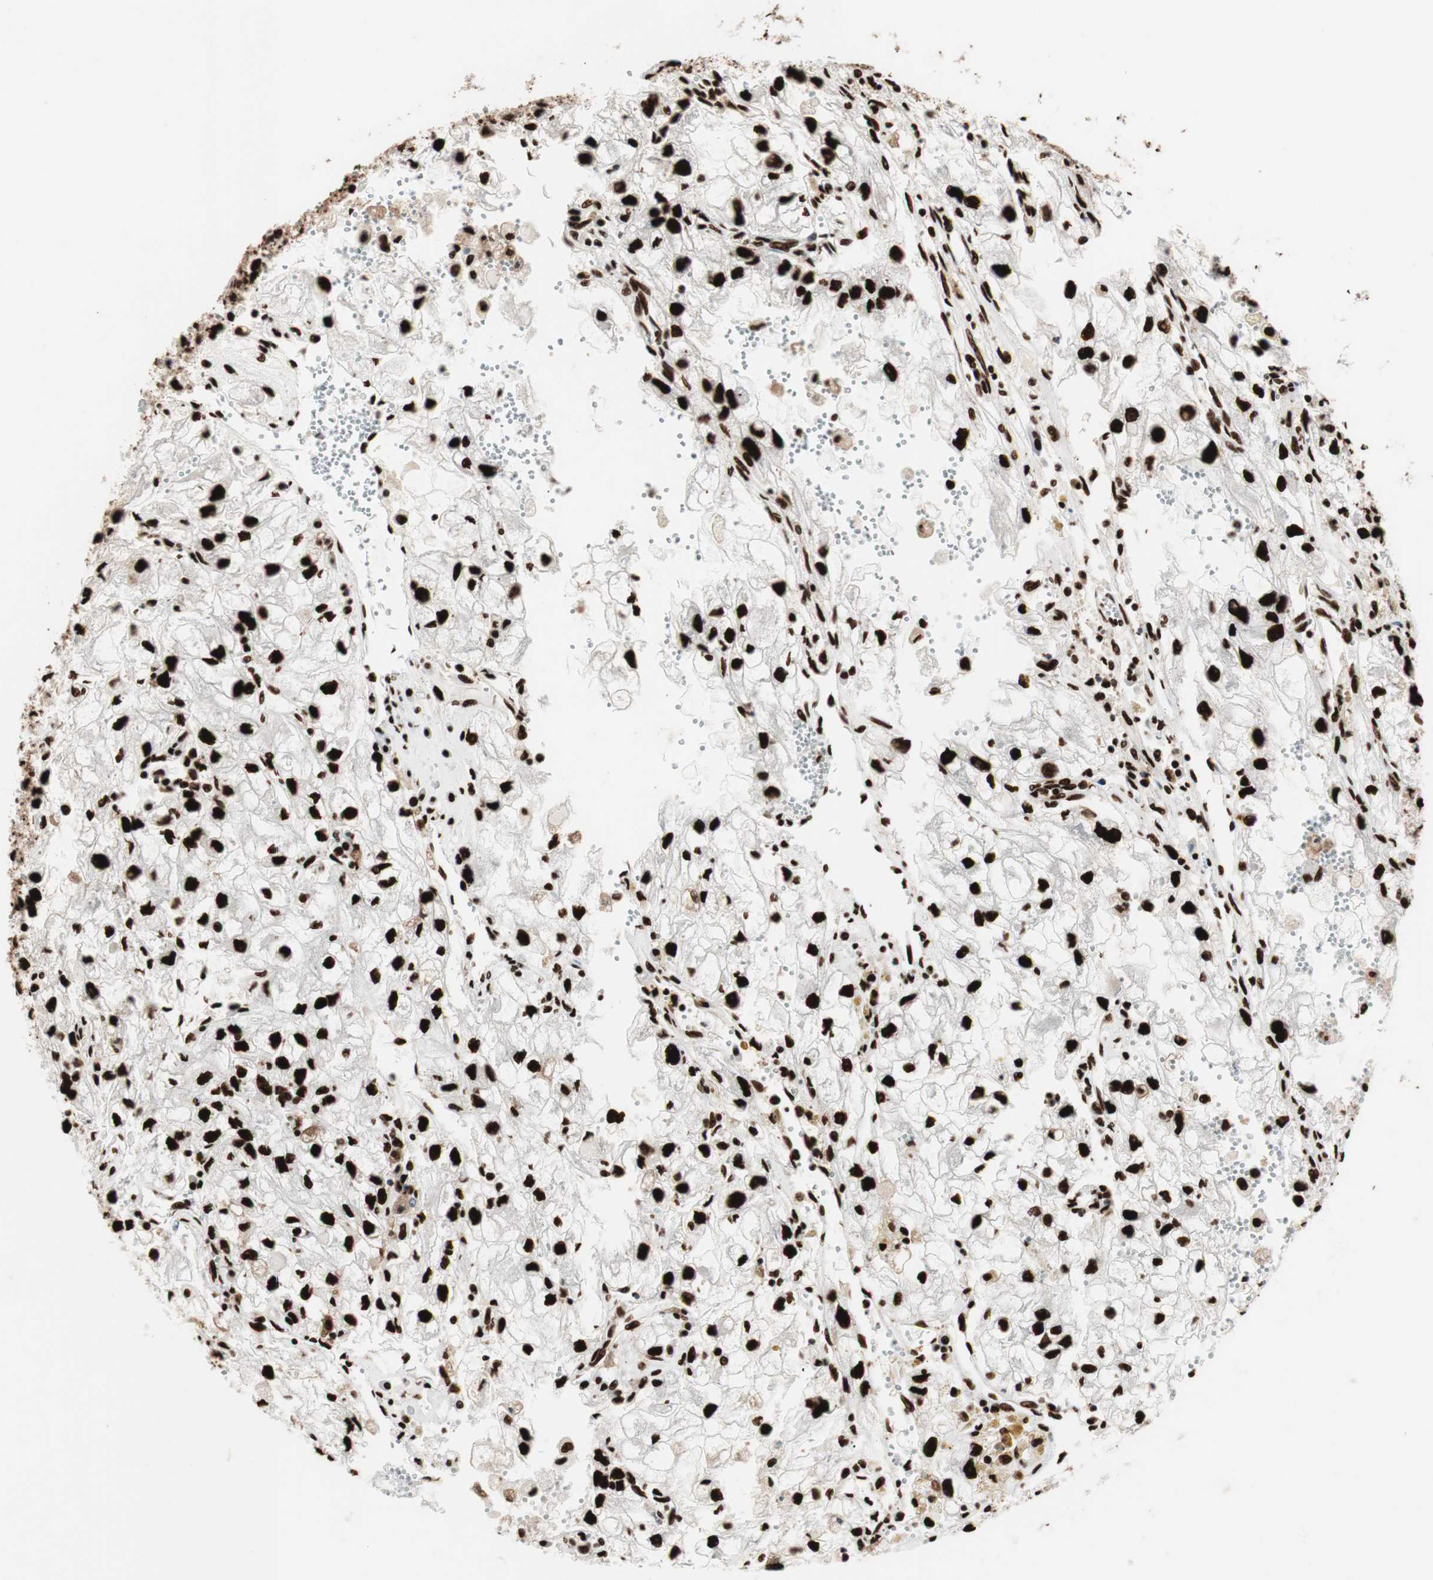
{"staining": {"intensity": "strong", "quantity": ">75%", "location": "nuclear"}, "tissue": "renal cancer", "cell_type": "Tumor cells", "image_type": "cancer", "snomed": [{"axis": "morphology", "description": "Adenocarcinoma, NOS"}, {"axis": "topography", "description": "Kidney"}], "caption": "Immunohistochemical staining of human renal cancer demonstrates high levels of strong nuclear staining in about >75% of tumor cells.", "gene": "PSME3", "patient": {"sex": "female", "age": 70}}